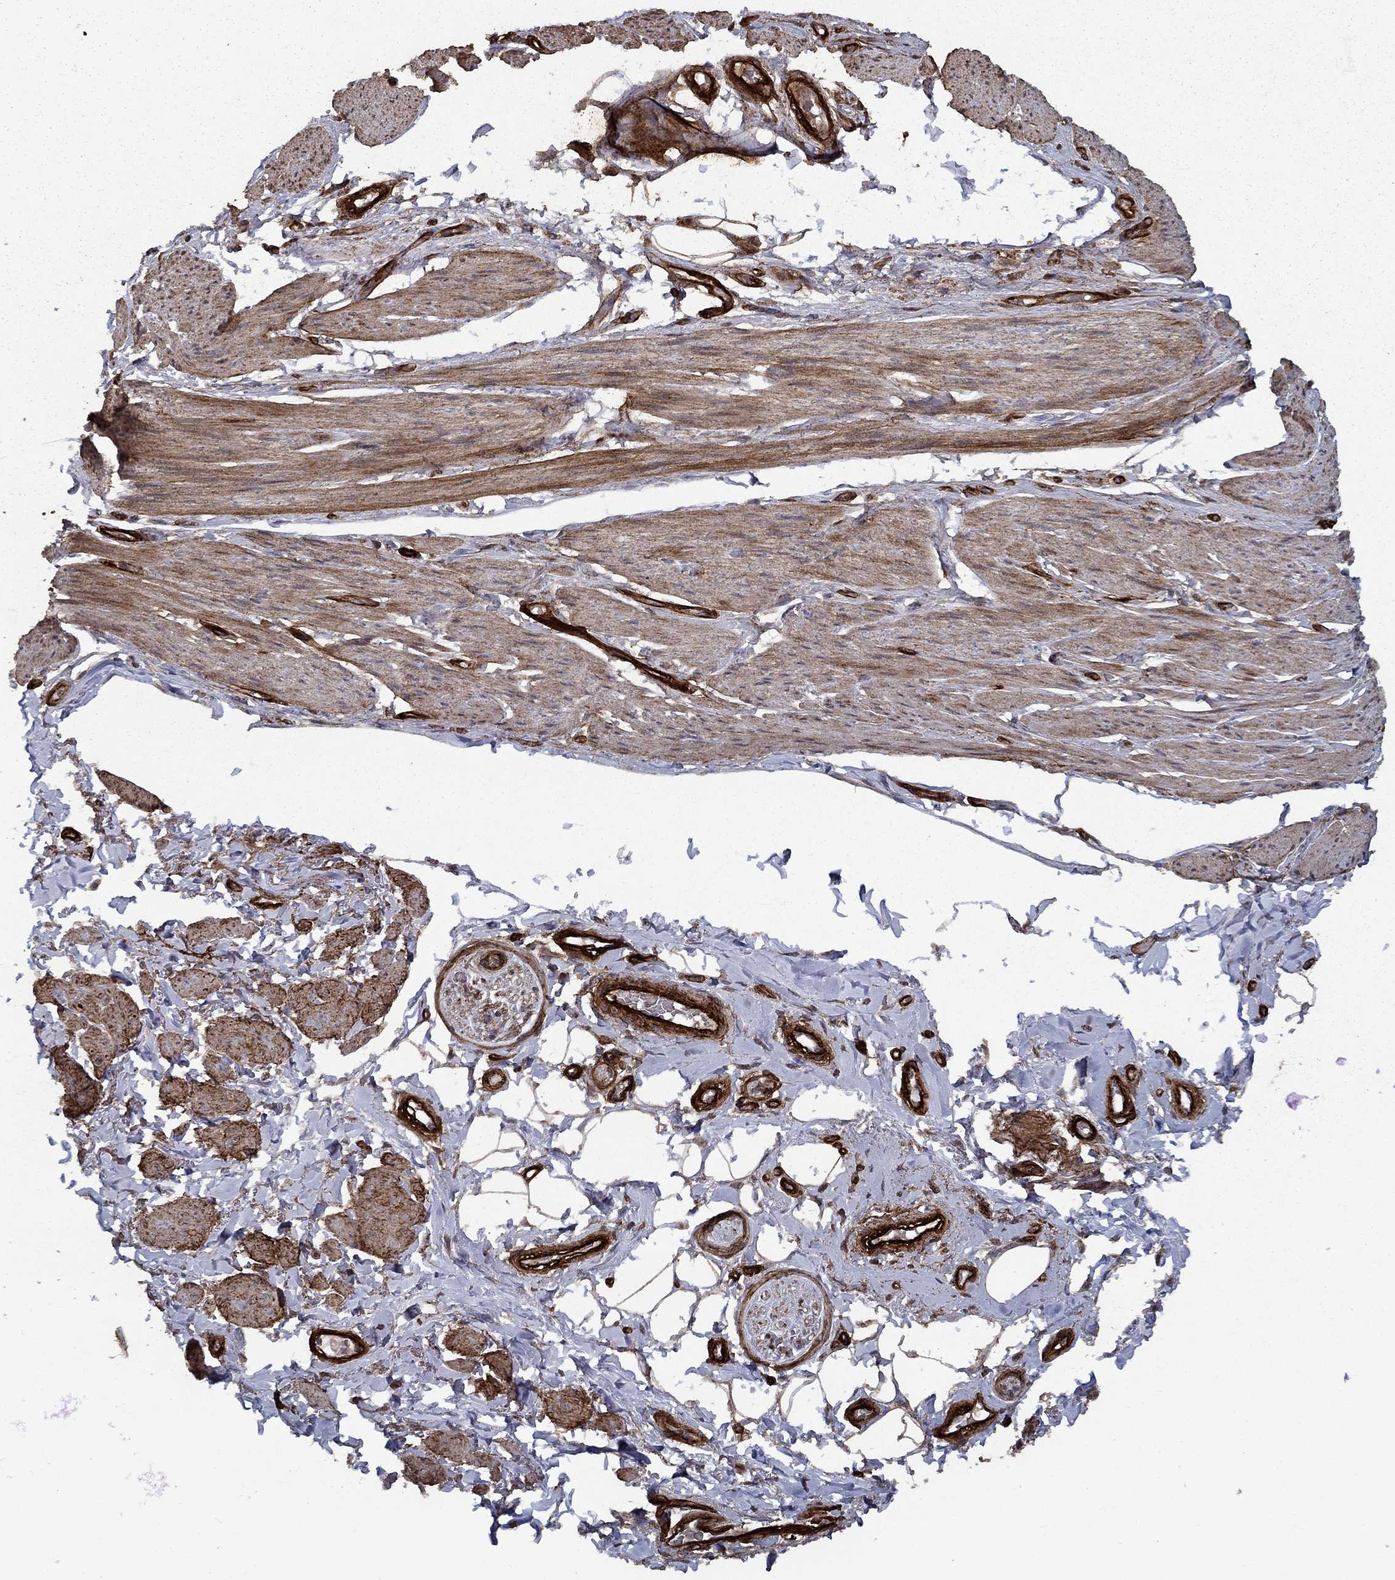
{"staining": {"intensity": "negative", "quantity": "none", "location": "none"}, "tissue": "adipose tissue", "cell_type": "Adipocytes", "image_type": "normal", "snomed": [{"axis": "morphology", "description": "Normal tissue, NOS"}, {"axis": "topography", "description": "Skeletal muscle"}, {"axis": "topography", "description": "Anal"}, {"axis": "topography", "description": "Peripheral nerve tissue"}], "caption": "Adipocytes show no significant protein positivity in unremarkable adipose tissue.", "gene": "COL18A1", "patient": {"sex": "male", "age": 53}}